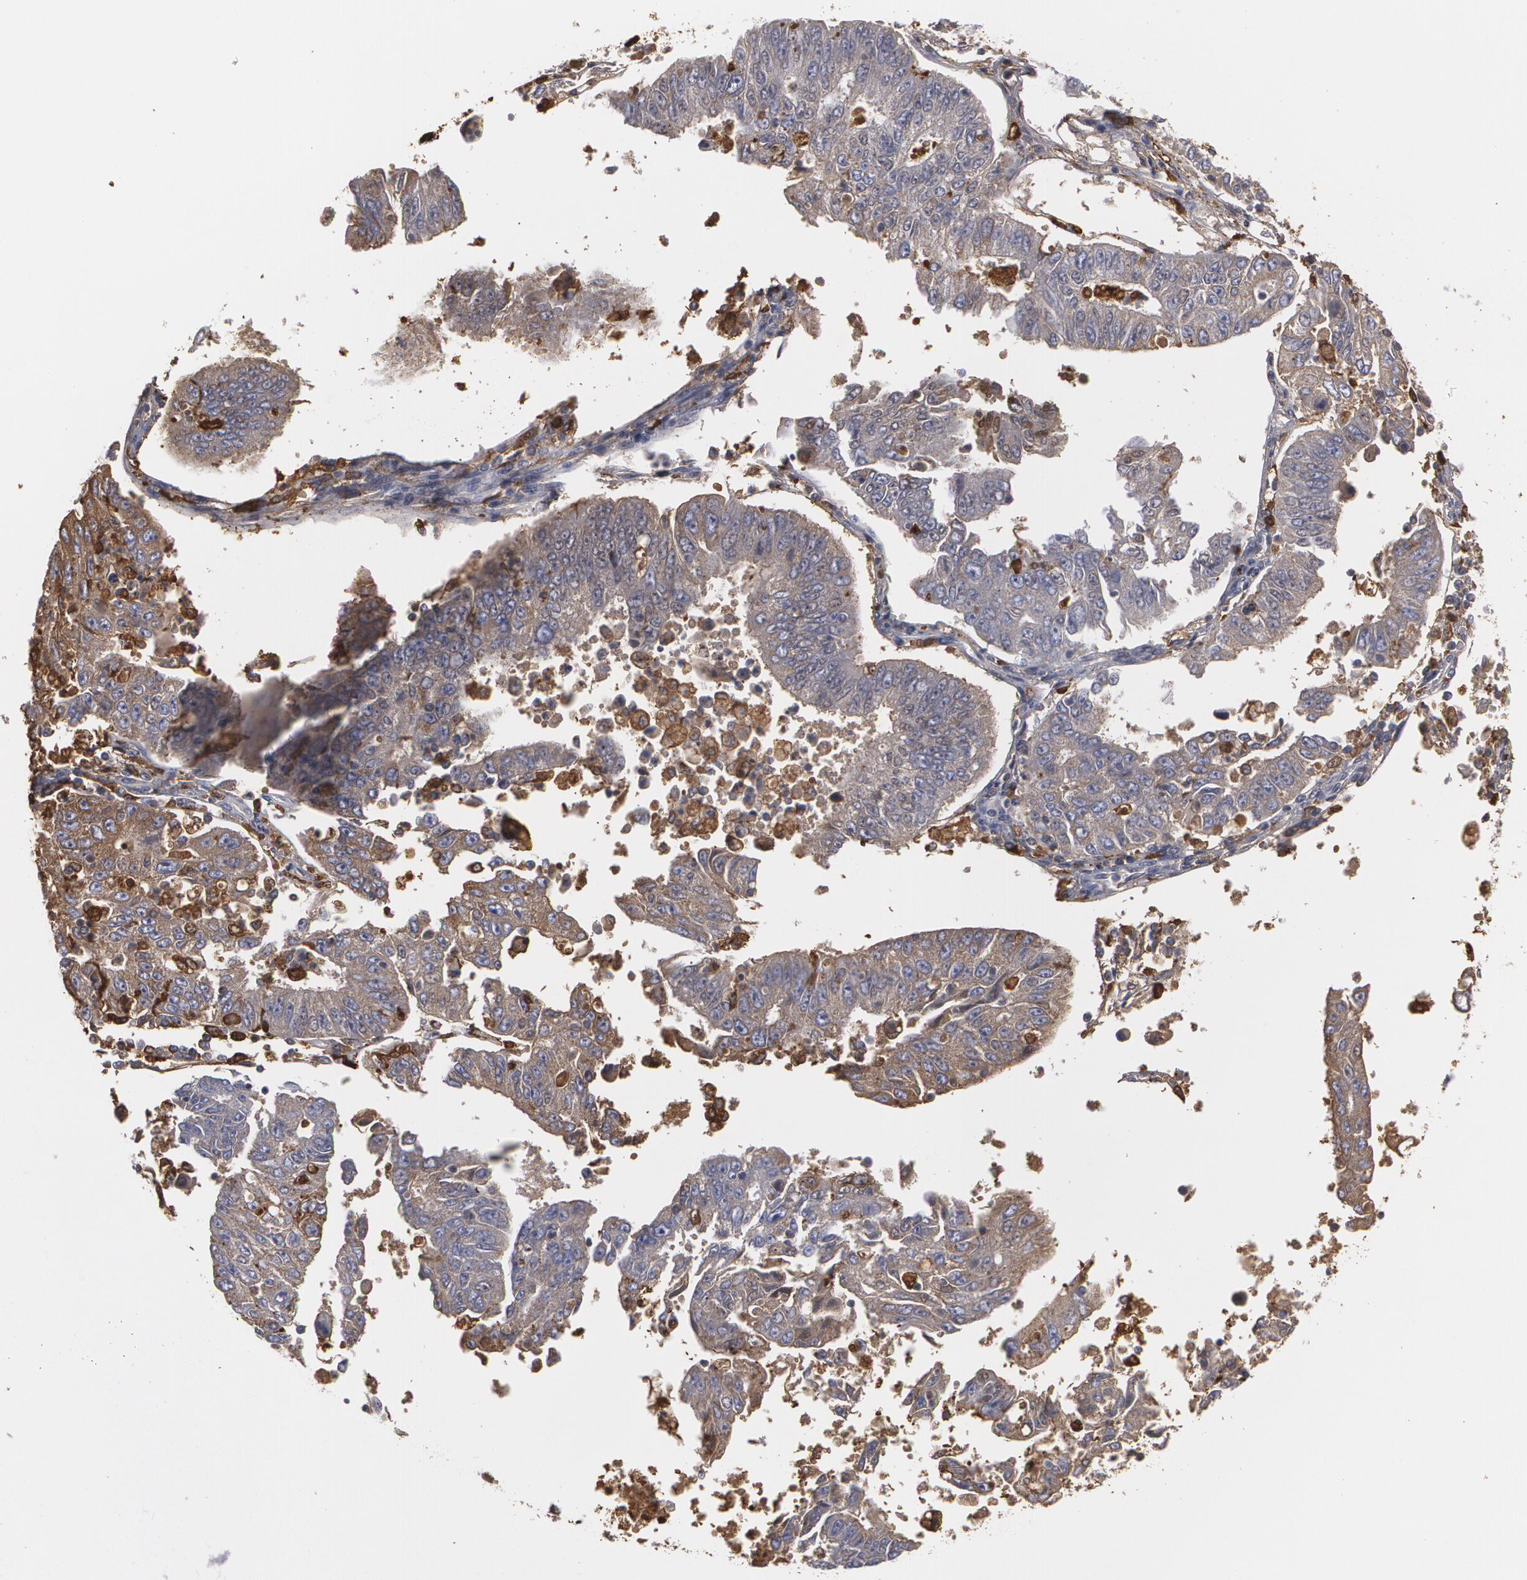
{"staining": {"intensity": "weak", "quantity": "25%-75%", "location": "cytoplasmic/membranous"}, "tissue": "endometrial cancer", "cell_type": "Tumor cells", "image_type": "cancer", "snomed": [{"axis": "morphology", "description": "Adenocarcinoma, NOS"}, {"axis": "topography", "description": "Endometrium"}], "caption": "This is a photomicrograph of immunohistochemistry (IHC) staining of endometrial cancer, which shows weak positivity in the cytoplasmic/membranous of tumor cells.", "gene": "ODC1", "patient": {"sex": "female", "age": 42}}